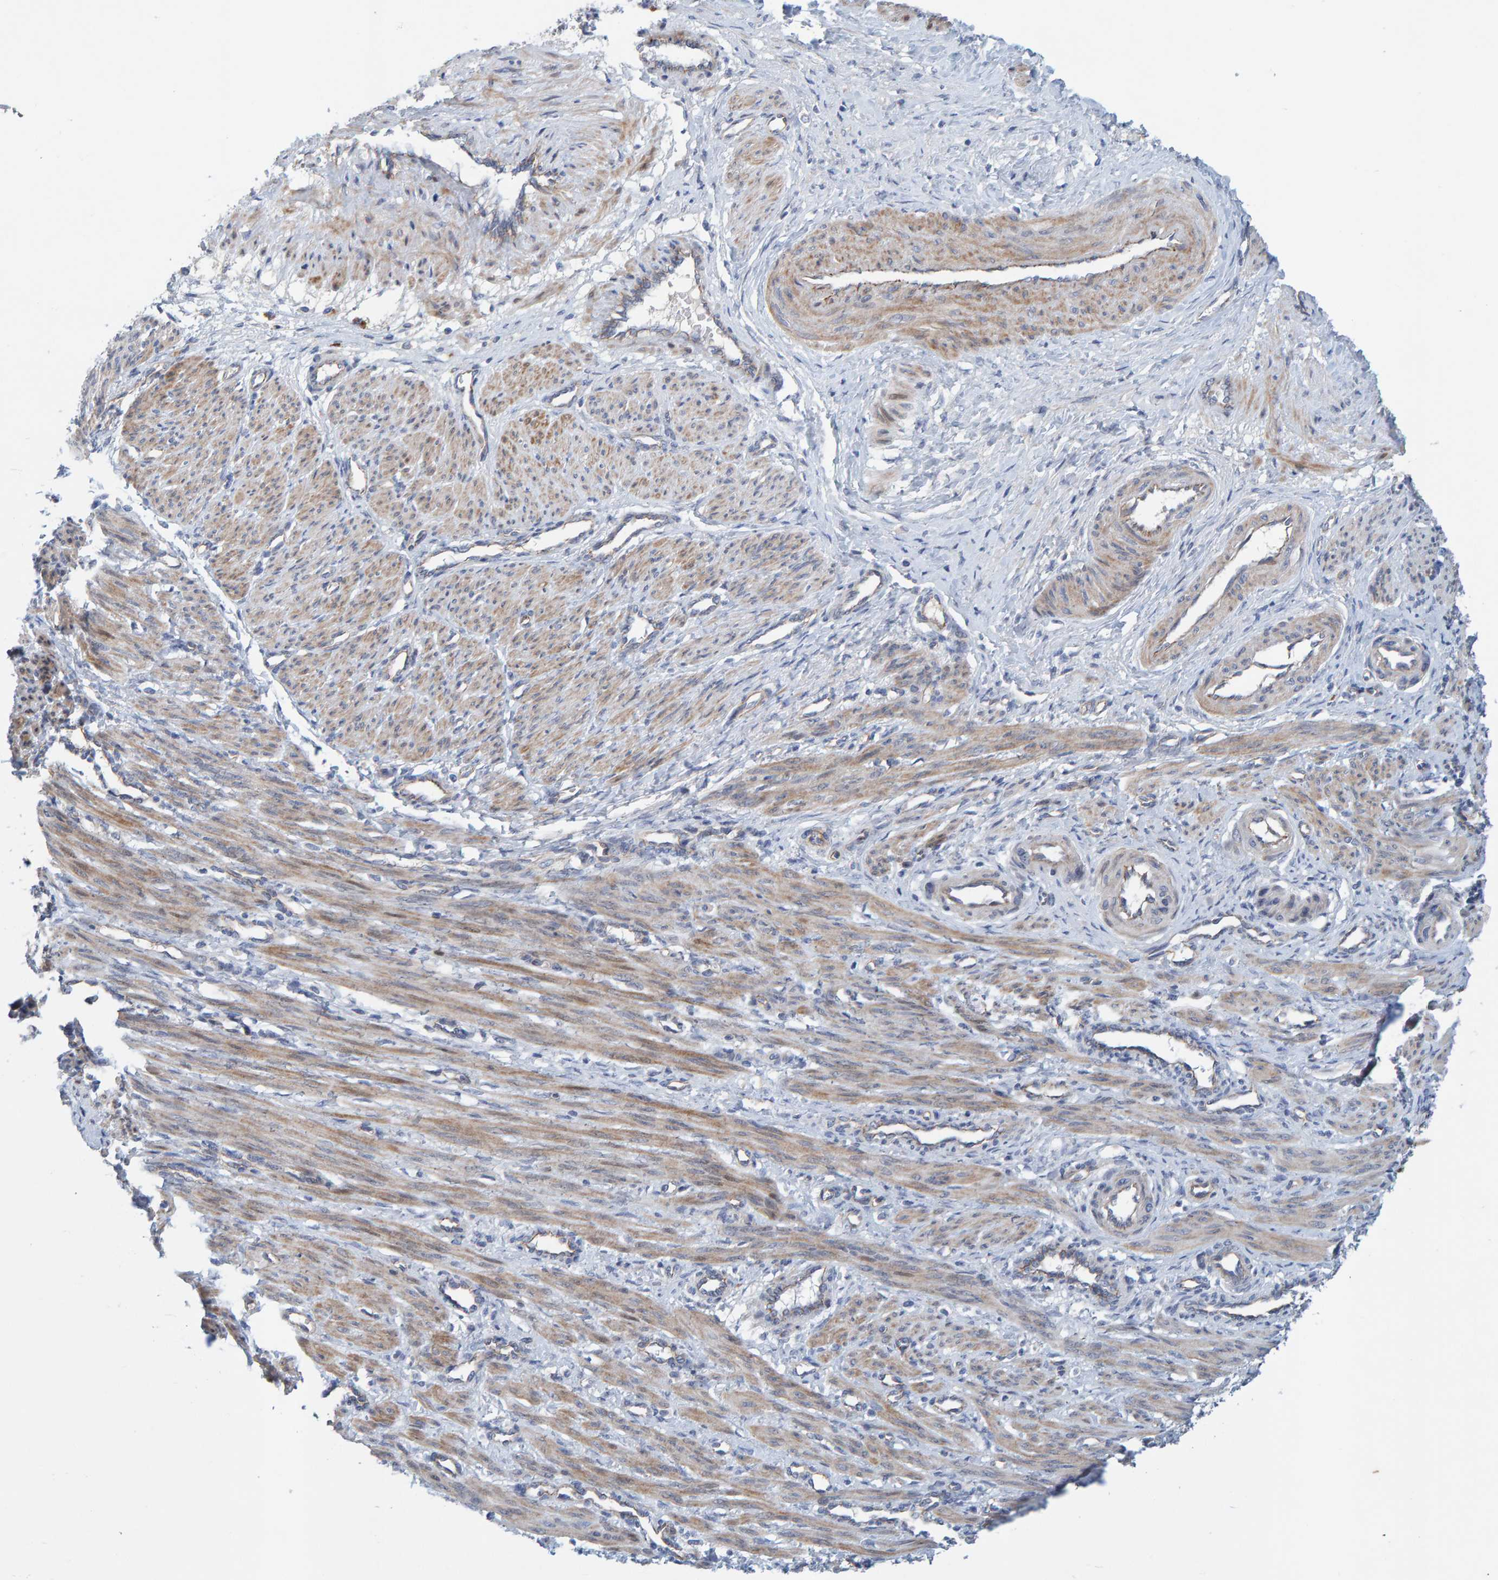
{"staining": {"intensity": "weak", "quantity": ">75%", "location": "cytoplasmic/membranous"}, "tissue": "smooth muscle", "cell_type": "Smooth muscle cells", "image_type": "normal", "snomed": [{"axis": "morphology", "description": "Normal tissue, NOS"}, {"axis": "topography", "description": "Endometrium"}], "caption": "Immunohistochemistry micrograph of unremarkable human smooth muscle stained for a protein (brown), which shows low levels of weak cytoplasmic/membranous staining in approximately >75% of smooth muscle cells.", "gene": "KRBA2", "patient": {"sex": "female", "age": 33}}